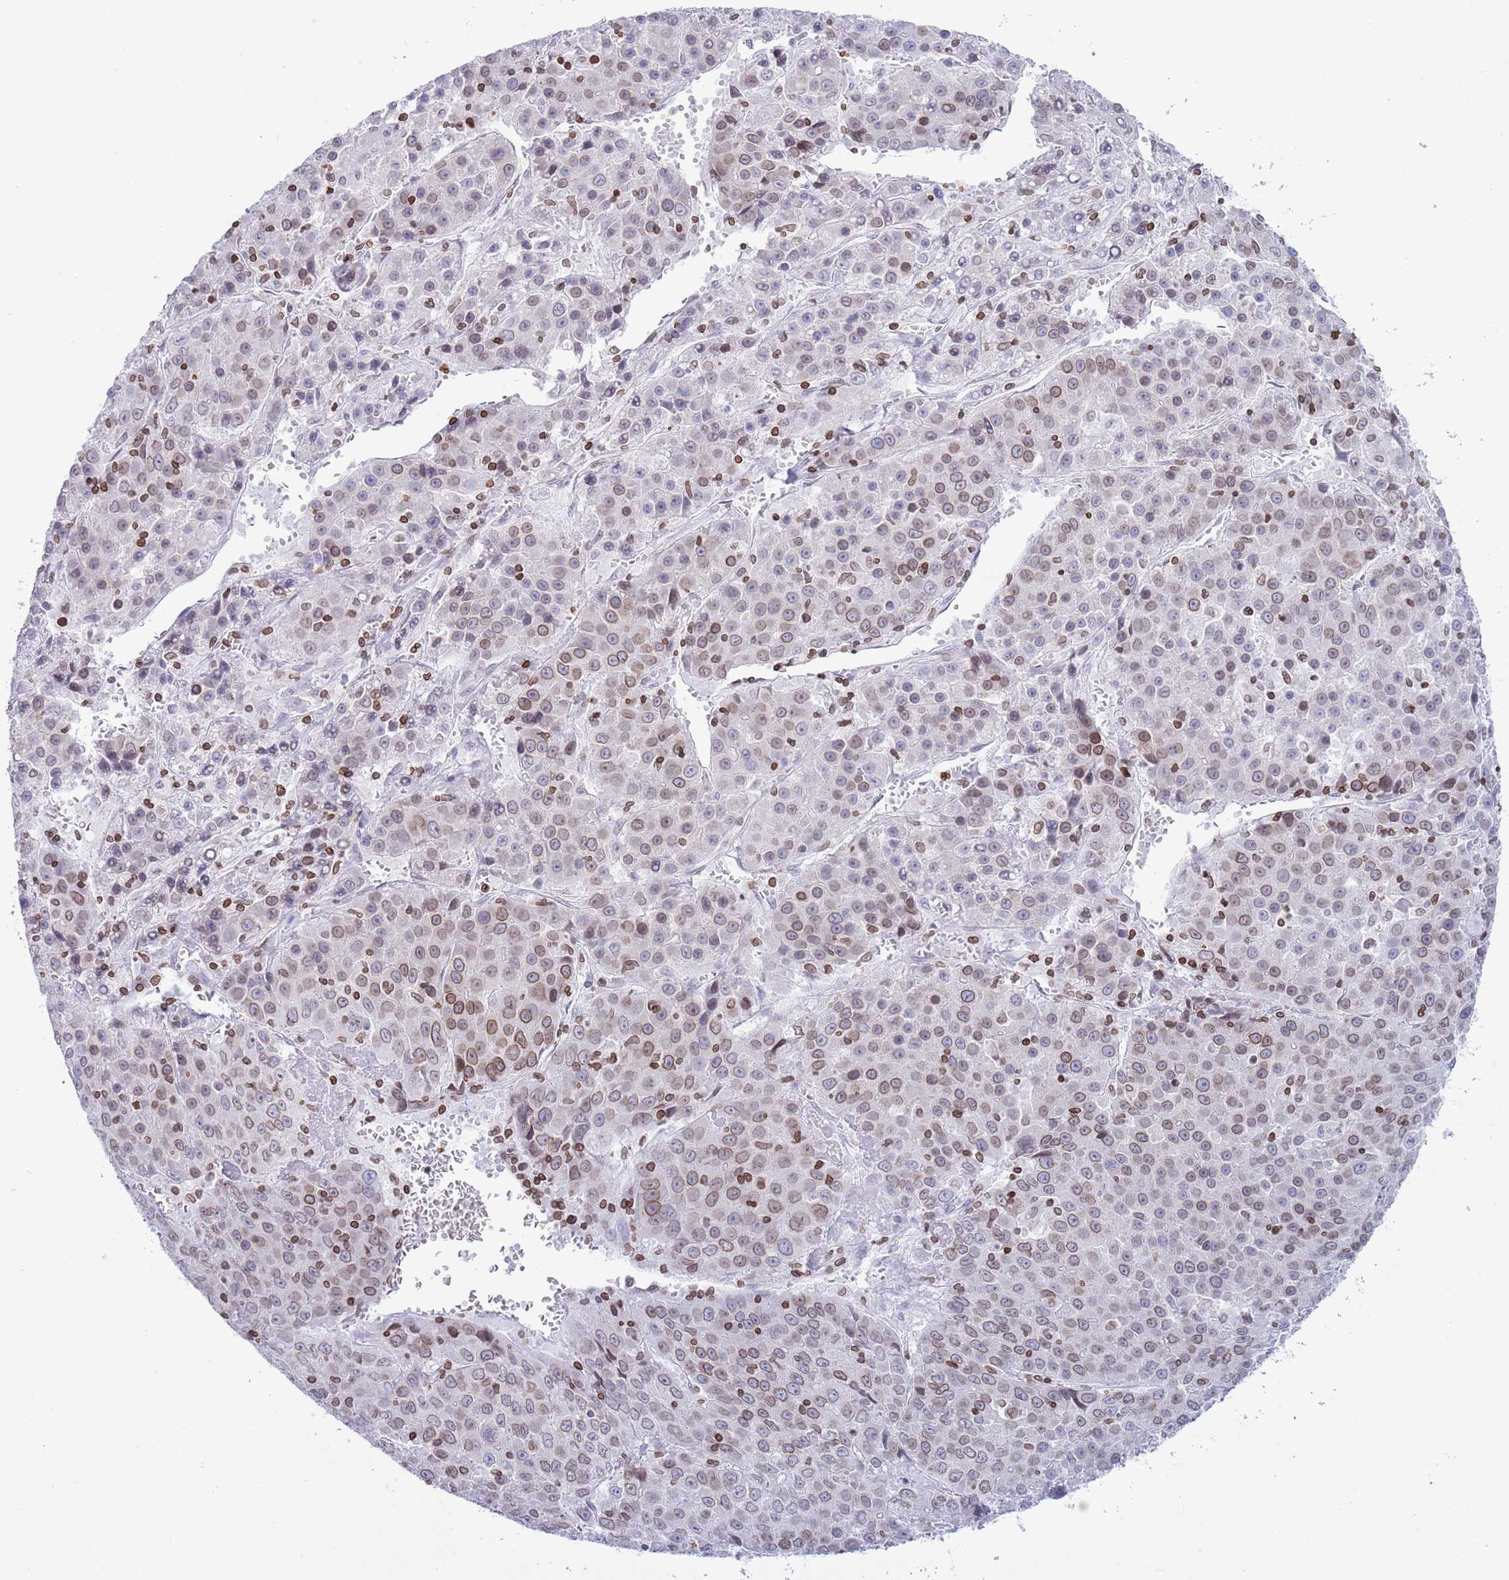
{"staining": {"intensity": "moderate", "quantity": "<25%", "location": "cytoplasmic/membranous,nuclear"}, "tissue": "liver cancer", "cell_type": "Tumor cells", "image_type": "cancer", "snomed": [{"axis": "morphology", "description": "Carcinoma, Hepatocellular, NOS"}, {"axis": "topography", "description": "Liver"}], "caption": "Immunohistochemical staining of liver cancer (hepatocellular carcinoma) exhibits low levels of moderate cytoplasmic/membranous and nuclear staining in about <25% of tumor cells.", "gene": "LBR", "patient": {"sex": "female", "age": 53}}